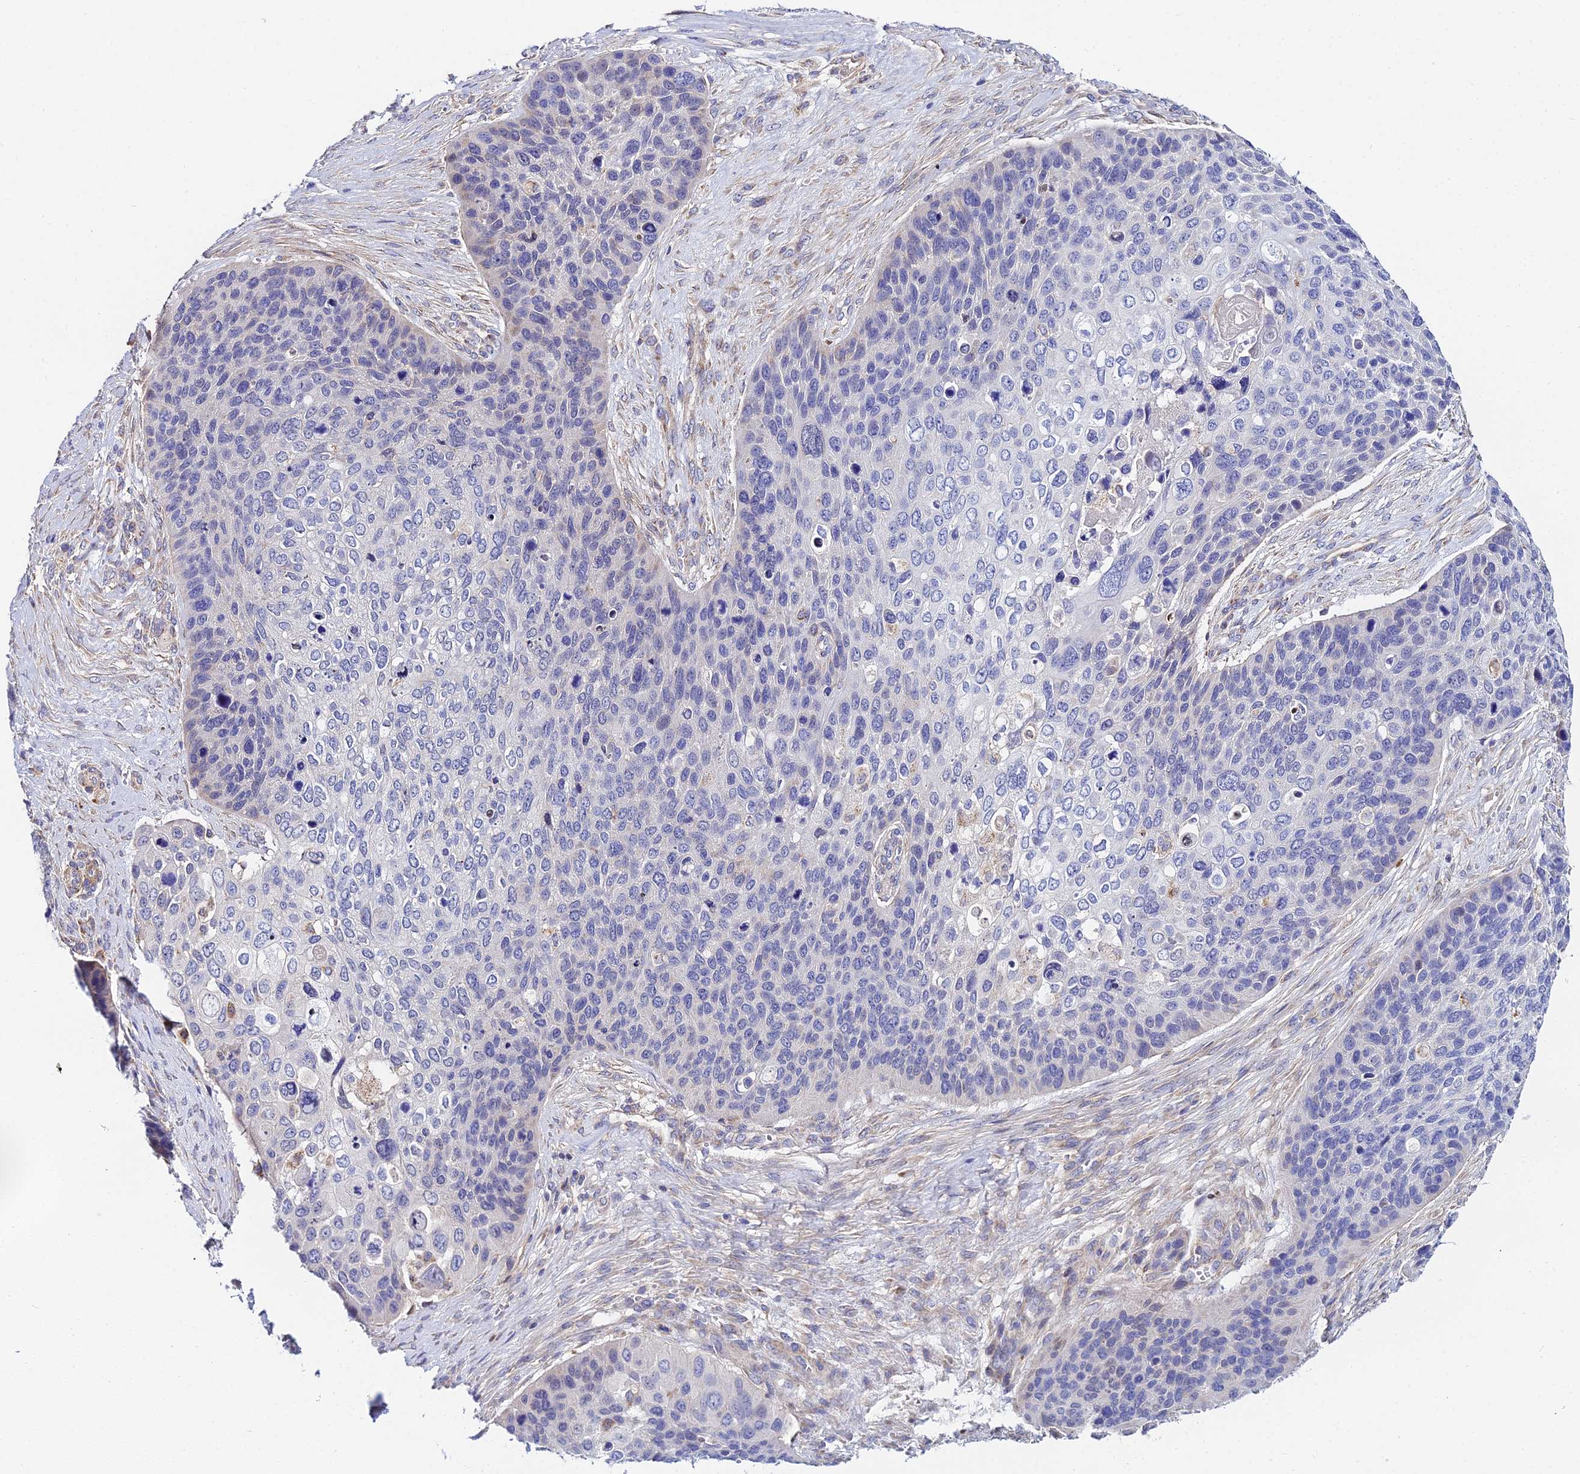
{"staining": {"intensity": "negative", "quantity": "none", "location": "none"}, "tissue": "skin cancer", "cell_type": "Tumor cells", "image_type": "cancer", "snomed": [{"axis": "morphology", "description": "Basal cell carcinoma"}, {"axis": "topography", "description": "Skin"}], "caption": "This is an IHC photomicrograph of human skin basal cell carcinoma. There is no expression in tumor cells.", "gene": "ACOT2", "patient": {"sex": "female", "age": 74}}